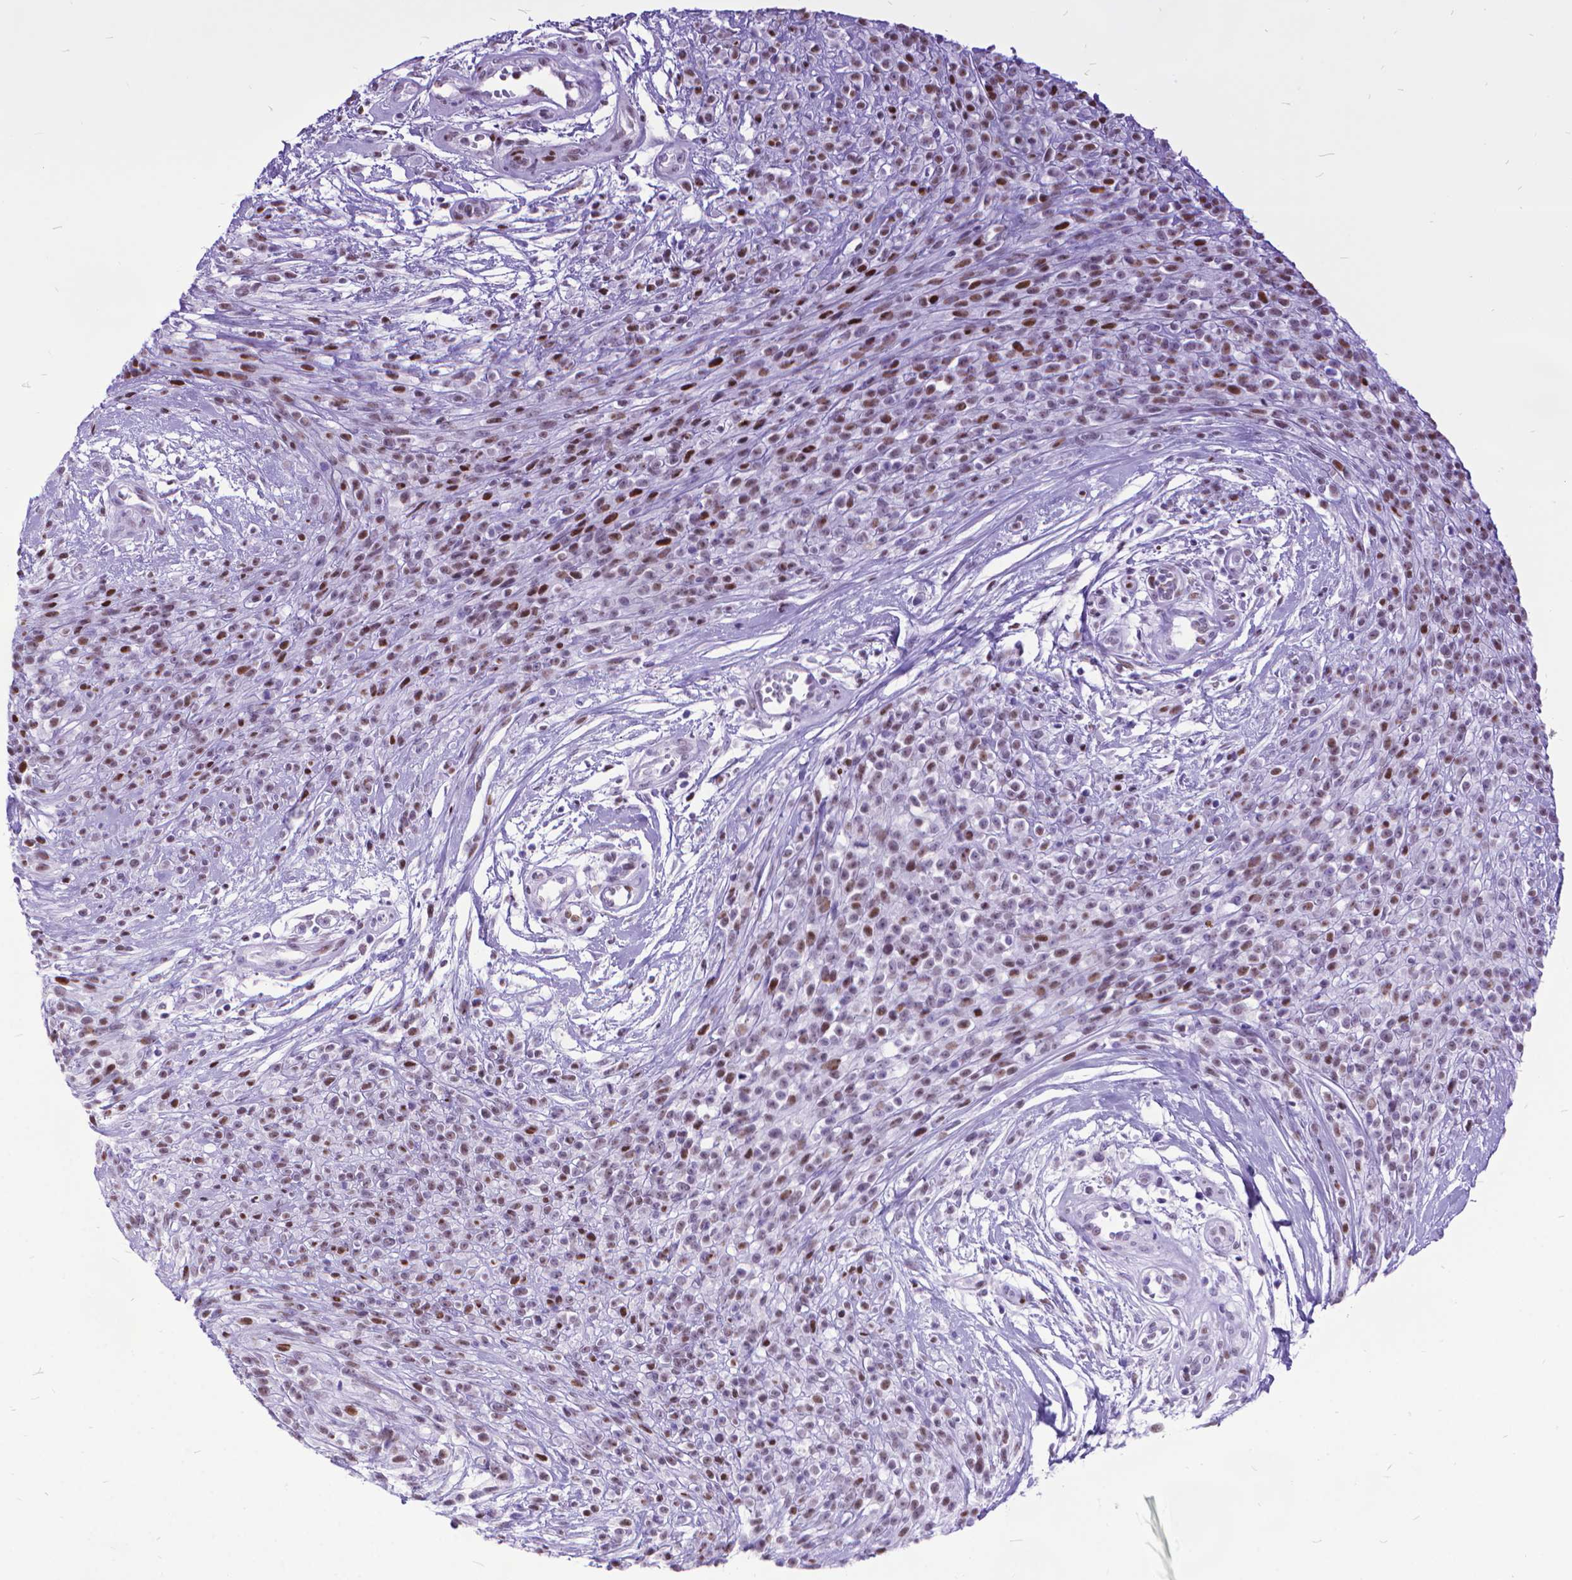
{"staining": {"intensity": "moderate", "quantity": "25%-75%", "location": "nuclear"}, "tissue": "melanoma", "cell_type": "Tumor cells", "image_type": "cancer", "snomed": [{"axis": "morphology", "description": "Malignant melanoma, NOS"}, {"axis": "topography", "description": "Skin"}, {"axis": "topography", "description": "Skin of trunk"}], "caption": "Human melanoma stained with a protein marker demonstrates moderate staining in tumor cells.", "gene": "POLE4", "patient": {"sex": "male", "age": 74}}